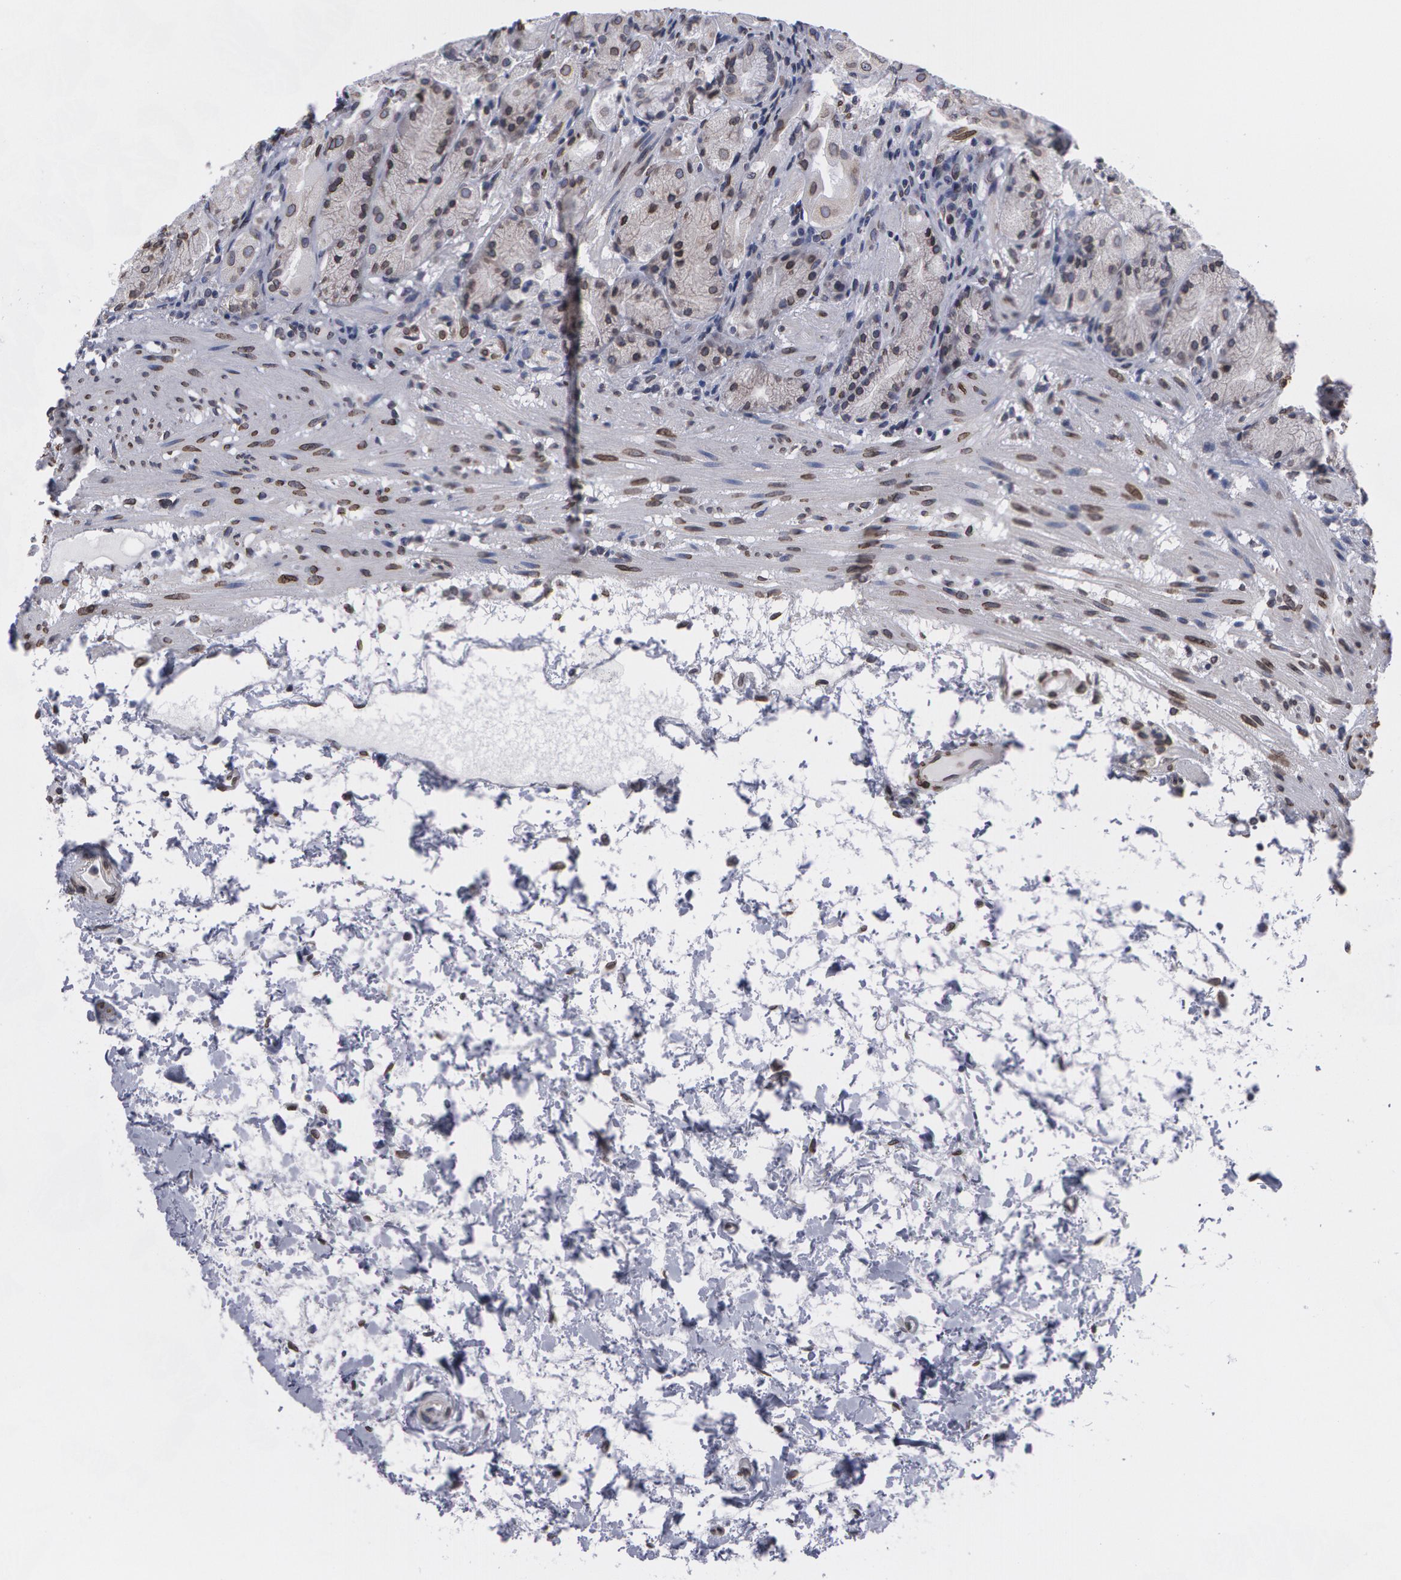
{"staining": {"intensity": "moderate", "quantity": ">75%", "location": "cytoplasmic/membranous,nuclear"}, "tissue": "stomach", "cell_type": "Glandular cells", "image_type": "normal", "snomed": [{"axis": "morphology", "description": "Normal tissue, NOS"}, {"axis": "topography", "description": "Stomach, upper"}], "caption": "Glandular cells display medium levels of moderate cytoplasmic/membranous,nuclear positivity in about >75% of cells in unremarkable stomach.", "gene": "EMD", "patient": {"sex": "female", "age": 75}}